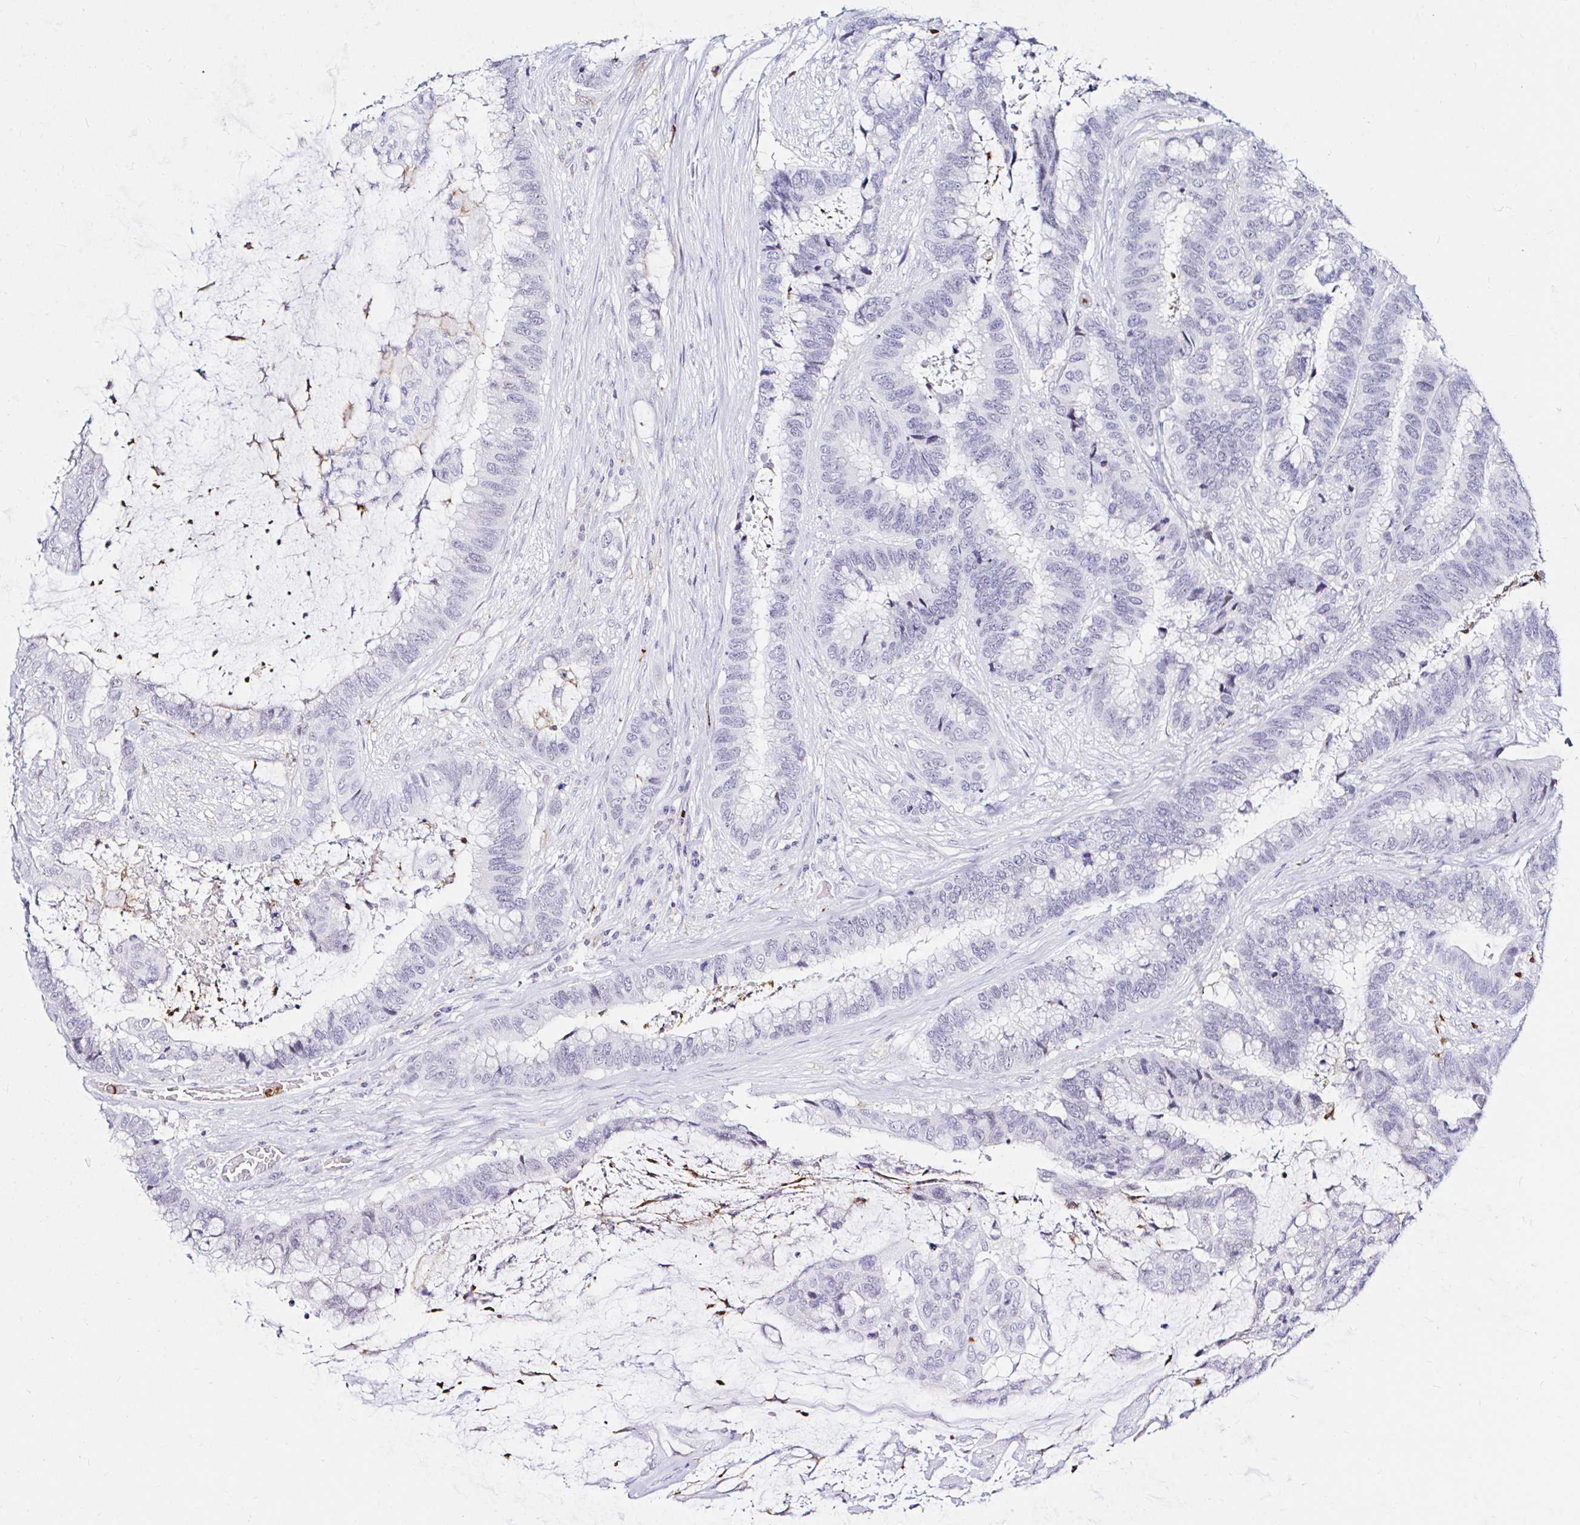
{"staining": {"intensity": "negative", "quantity": "none", "location": "none"}, "tissue": "colorectal cancer", "cell_type": "Tumor cells", "image_type": "cancer", "snomed": [{"axis": "morphology", "description": "Adenocarcinoma, NOS"}, {"axis": "topography", "description": "Rectum"}], "caption": "A high-resolution image shows IHC staining of colorectal cancer (adenocarcinoma), which displays no significant expression in tumor cells. (Brightfield microscopy of DAB (3,3'-diaminobenzidine) immunohistochemistry at high magnification).", "gene": "CYBB", "patient": {"sex": "female", "age": 59}}